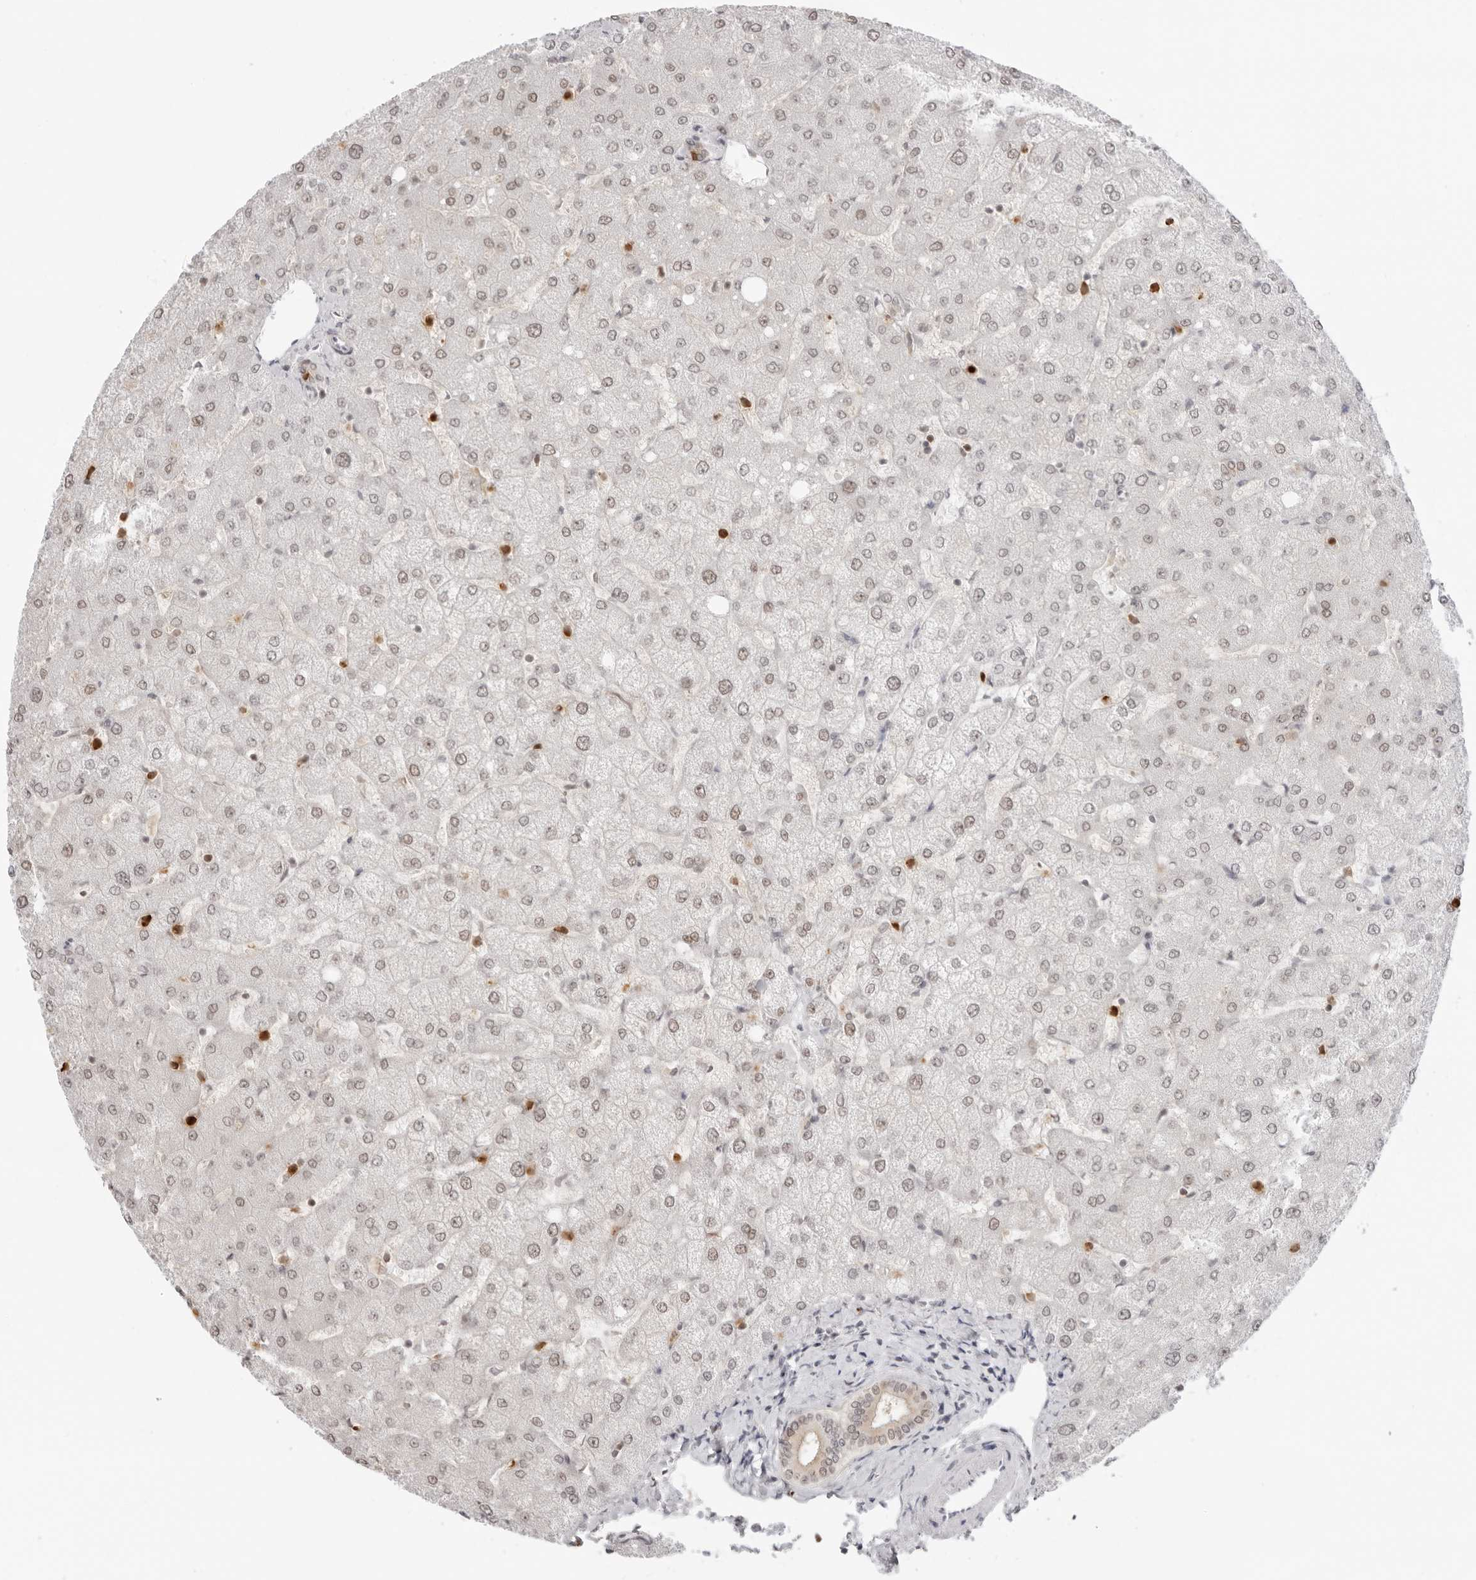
{"staining": {"intensity": "weak", "quantity": ">75%", "location": "cytoplasmic/membranous,nuclear"}, "tissue": "liver", "cell_type": "Cholangiocytes", "image_type": "normal", "snomed": [{"axis": "morphology", "description": "Normal tissue, NOS"}, {"axis": "topography", "description": "Liver"}], "caption": "Protein analysis of unremarkable liver demonstrates weak cytoplasmic/membranous,nuclear expression in approximately >75% of cholangiocytes. (Stains: DAB (3,3'-diaminobenzidine) in brown, nuclei in blue, Microscopy: brightfield microscopy at high magnification).", "gene": "RNF146", "patient": {"sex": "female", "age": 54}}